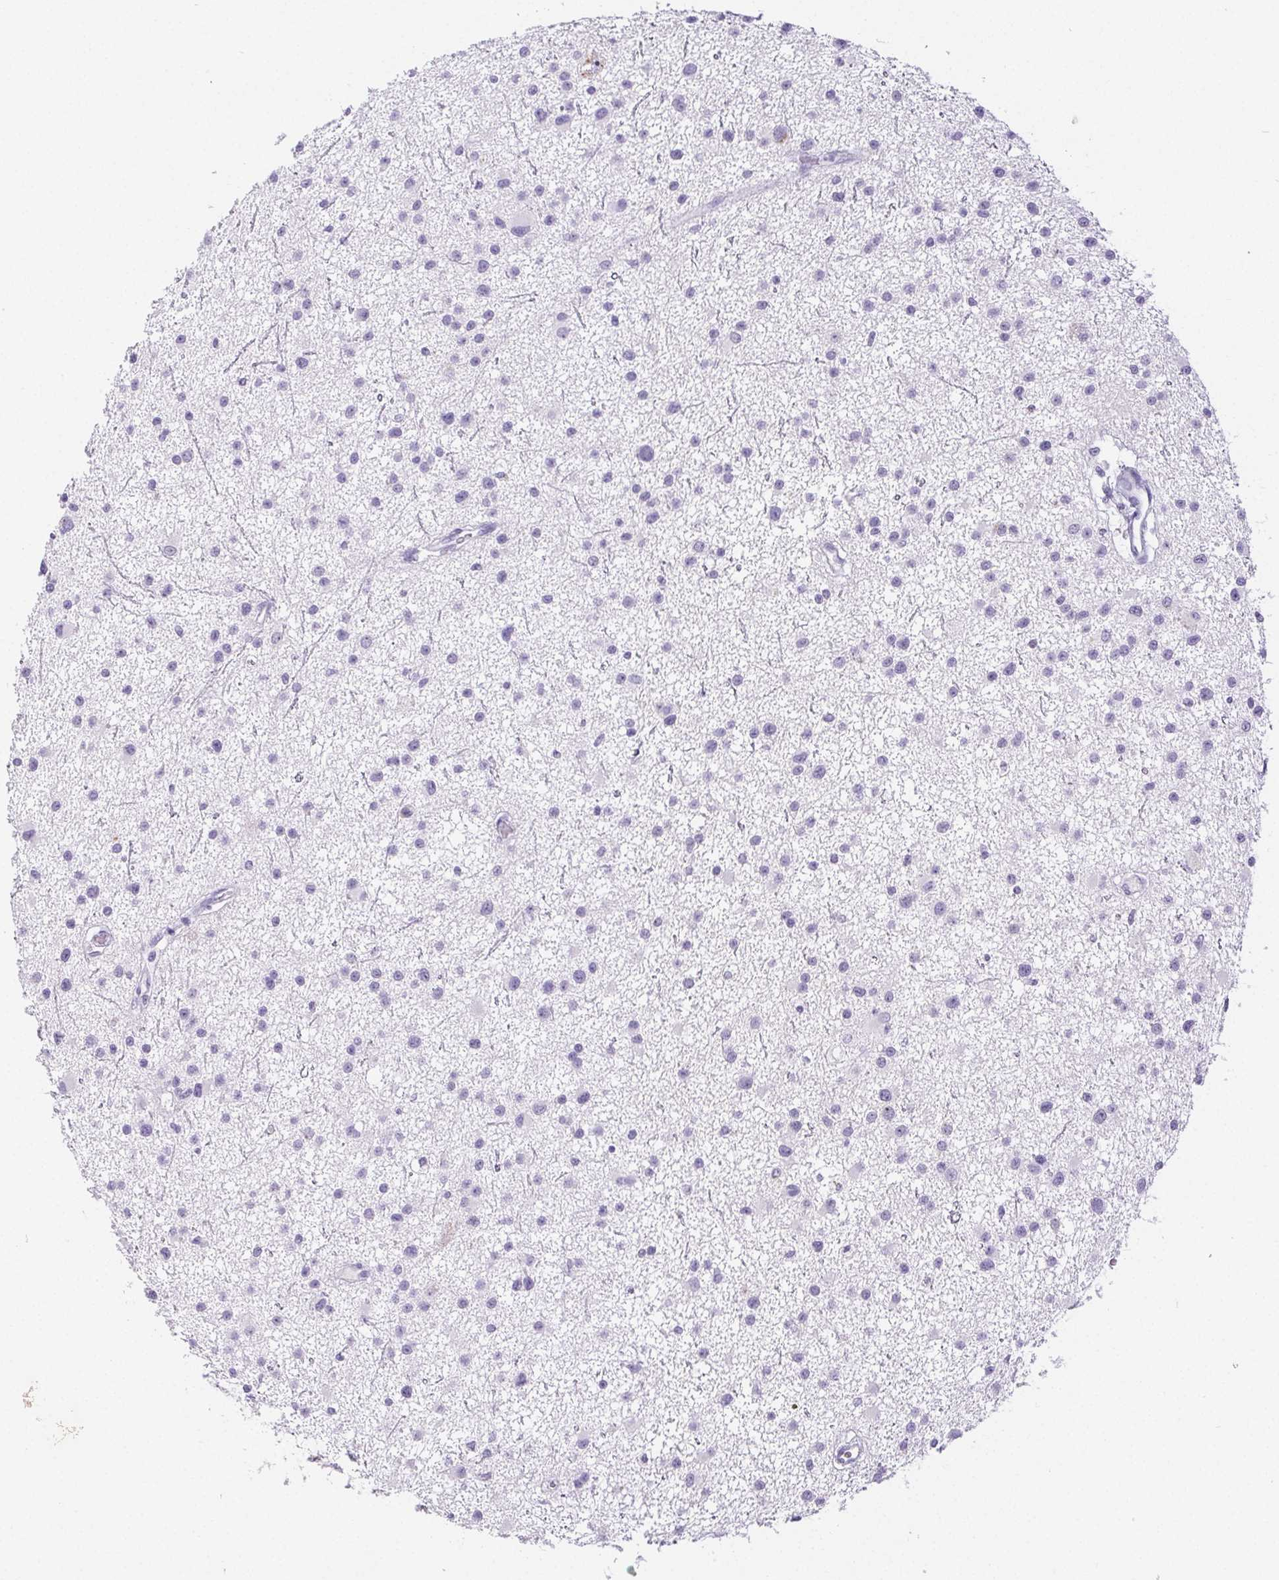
{"staining": {"intensity": "negative", "quantity": "none", "location": "none"}, "tissue": "glioma", "cell_type": "Tumor cells", "image_type": "cancer", "snomed": [{"axis": "morphology", "description": "Glioma, malignant, Low grade"}, {"axis": "topography", "description": "Brain"}], "caption": "Glioma stained for a protein using IHC shows no positivity tumor cells.", "gene": "ST8SIA3", "patient": {"sex": "male", "age": 43}}